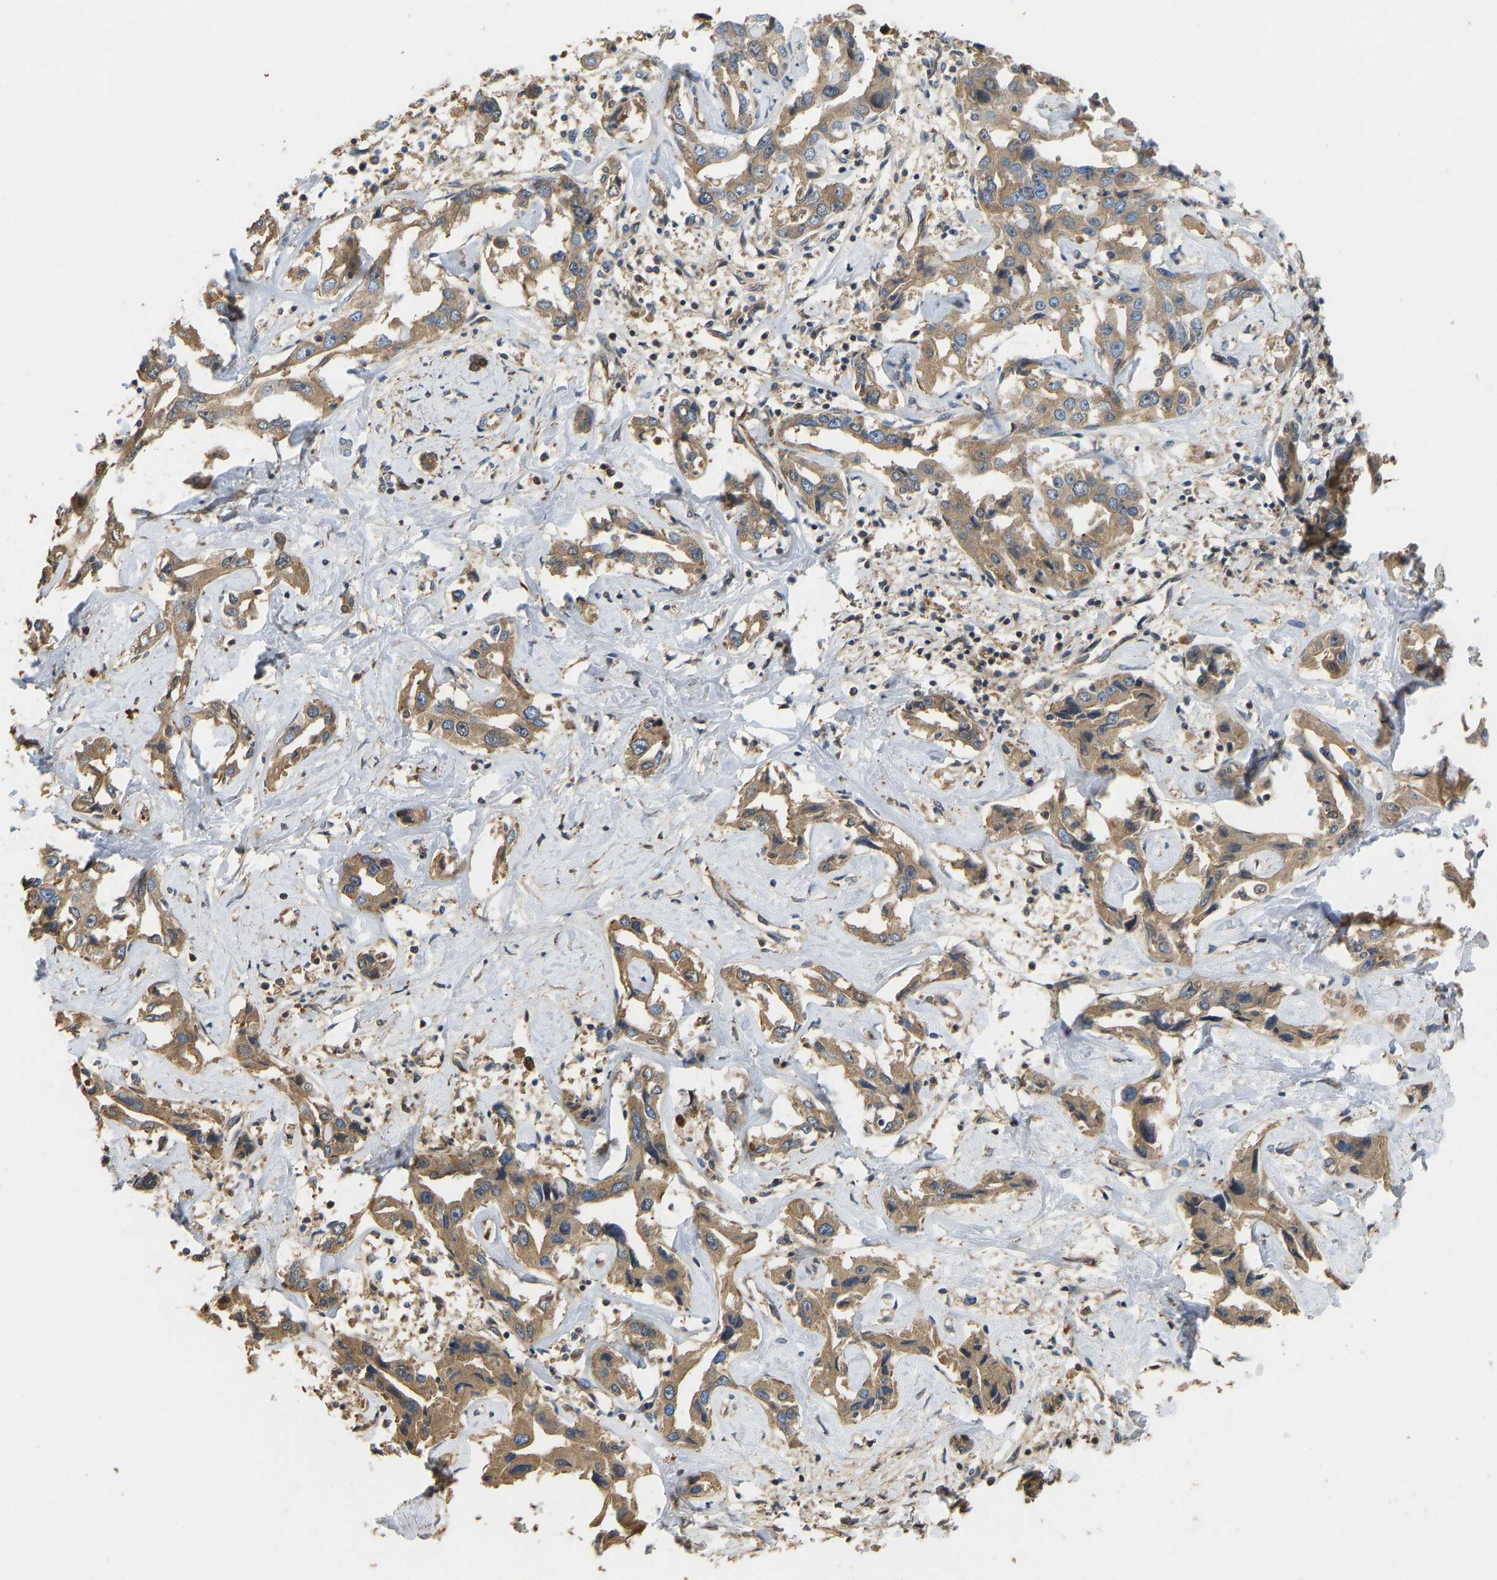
{"staining": {"intensity": "moderate", "quantity": ">75%", "location": "cytoplasmic/membranous"}, "tissue": "liver cancer", "cell_type": "Tumor cells", "image_type": "cancer", "snomed": [{"axis": "morphology", "description": "Cholangiocarcinoma"}, {"axis": "topography", "description": "Liver"}], "caption": "The image reveals immunohistochemical staining of liver cancer. There is moderate cytoplasmic/membranous expression is seen in about >75% of tumor cells.", "gene": "VCPKMT", "patient": {"sex": "male", "age": 59}}